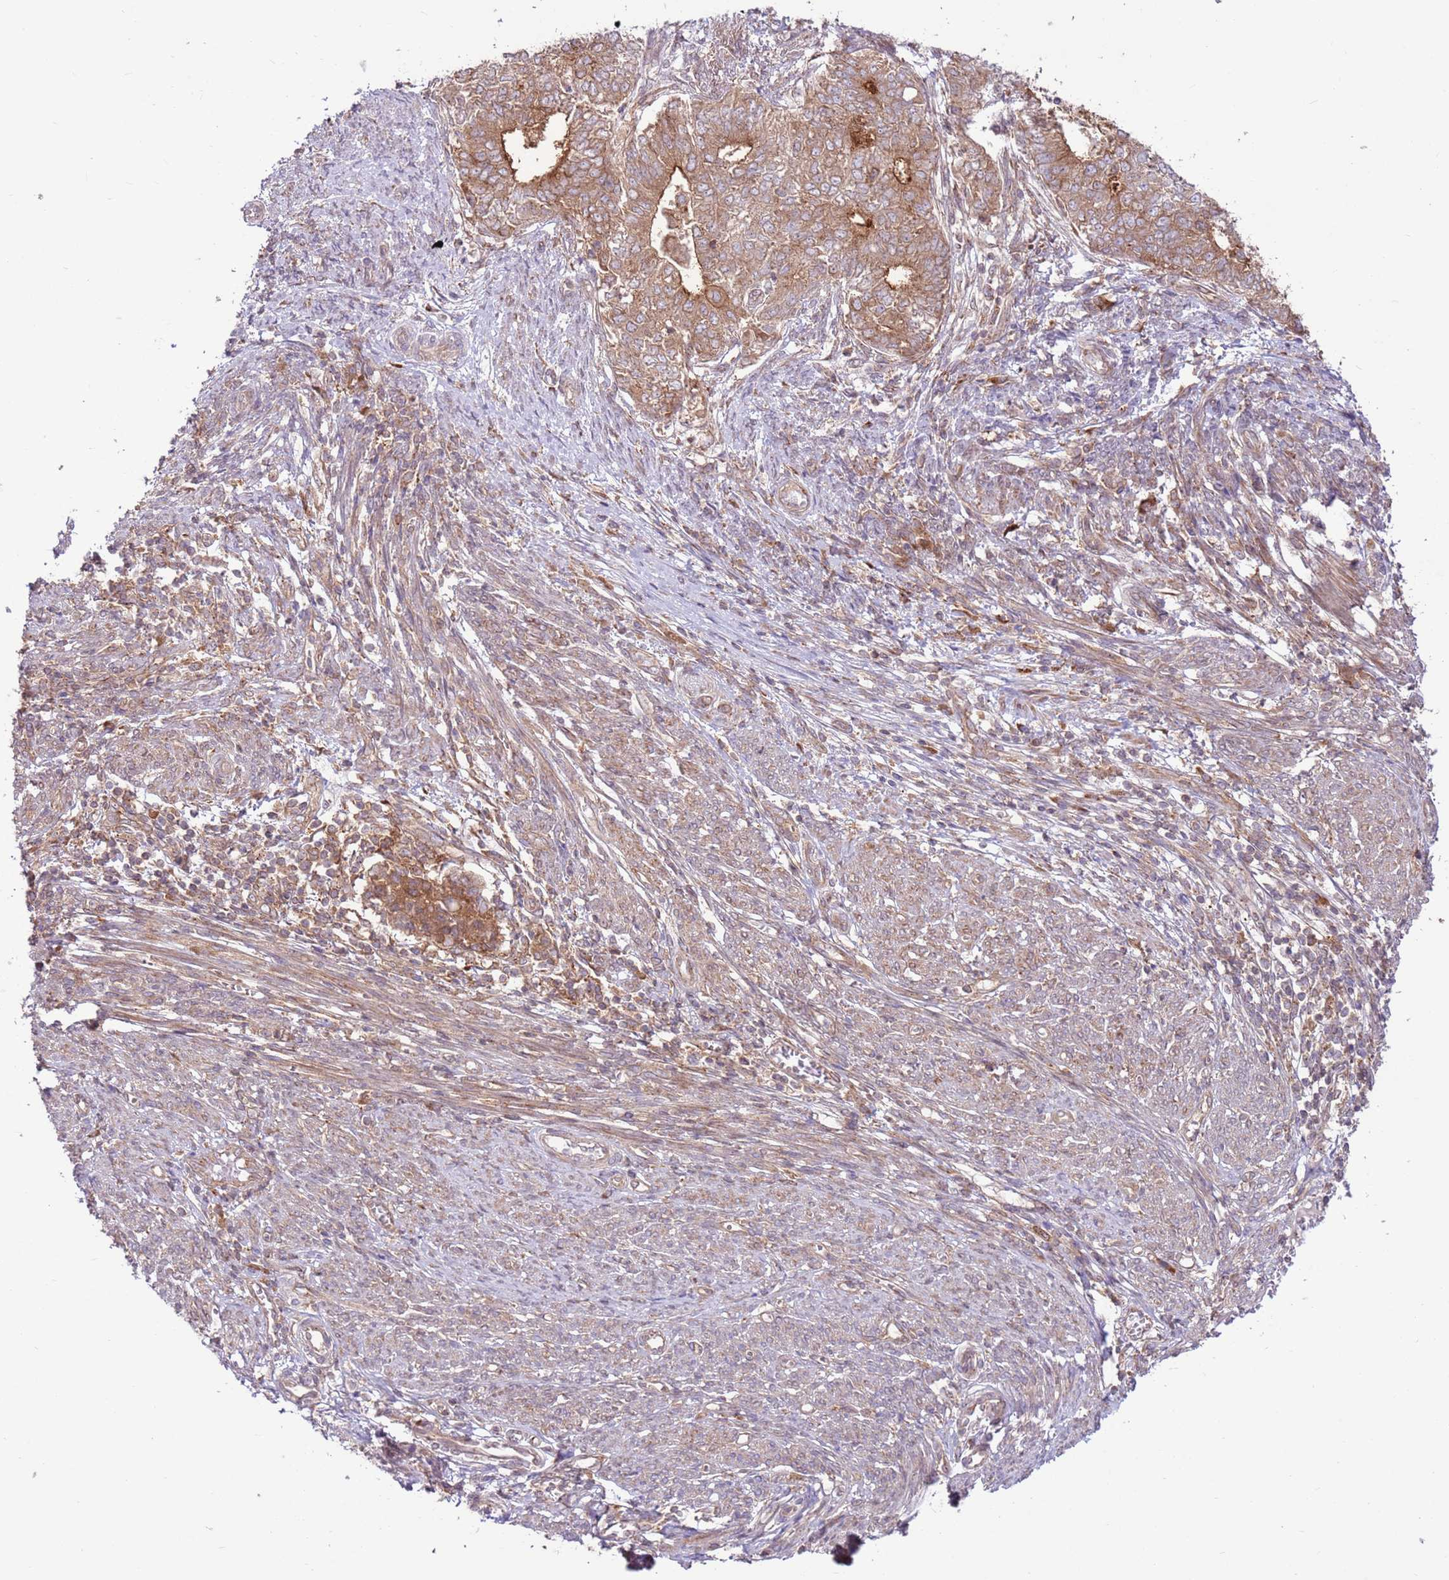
{"staining": {"intensity": "moderate", "quantity": ">75%", "location": "cytoplasmic/membranous"}, "tissue": "endometrial cancer", "cell_type": "Tumor cells", "image_type": "cancer", "snomed": [{"axis": "morphology", "description": "Adenocarcinoma, NOS"}, {"axis": "topography", "description": "Endometrium"}], "caption": "The micrograph exhibits a brown stain indicating the presence of a protein in the cytoplasmic/membranous of tumor cells in endometrial cancer (adenocarcinoma). (DAB (3,3'-diaminobenzidine) IHC, brown staining for protein, blue staining for nuclei).", "gene": "DDX19B", "patient": {"sex": "female", "age": 62}}